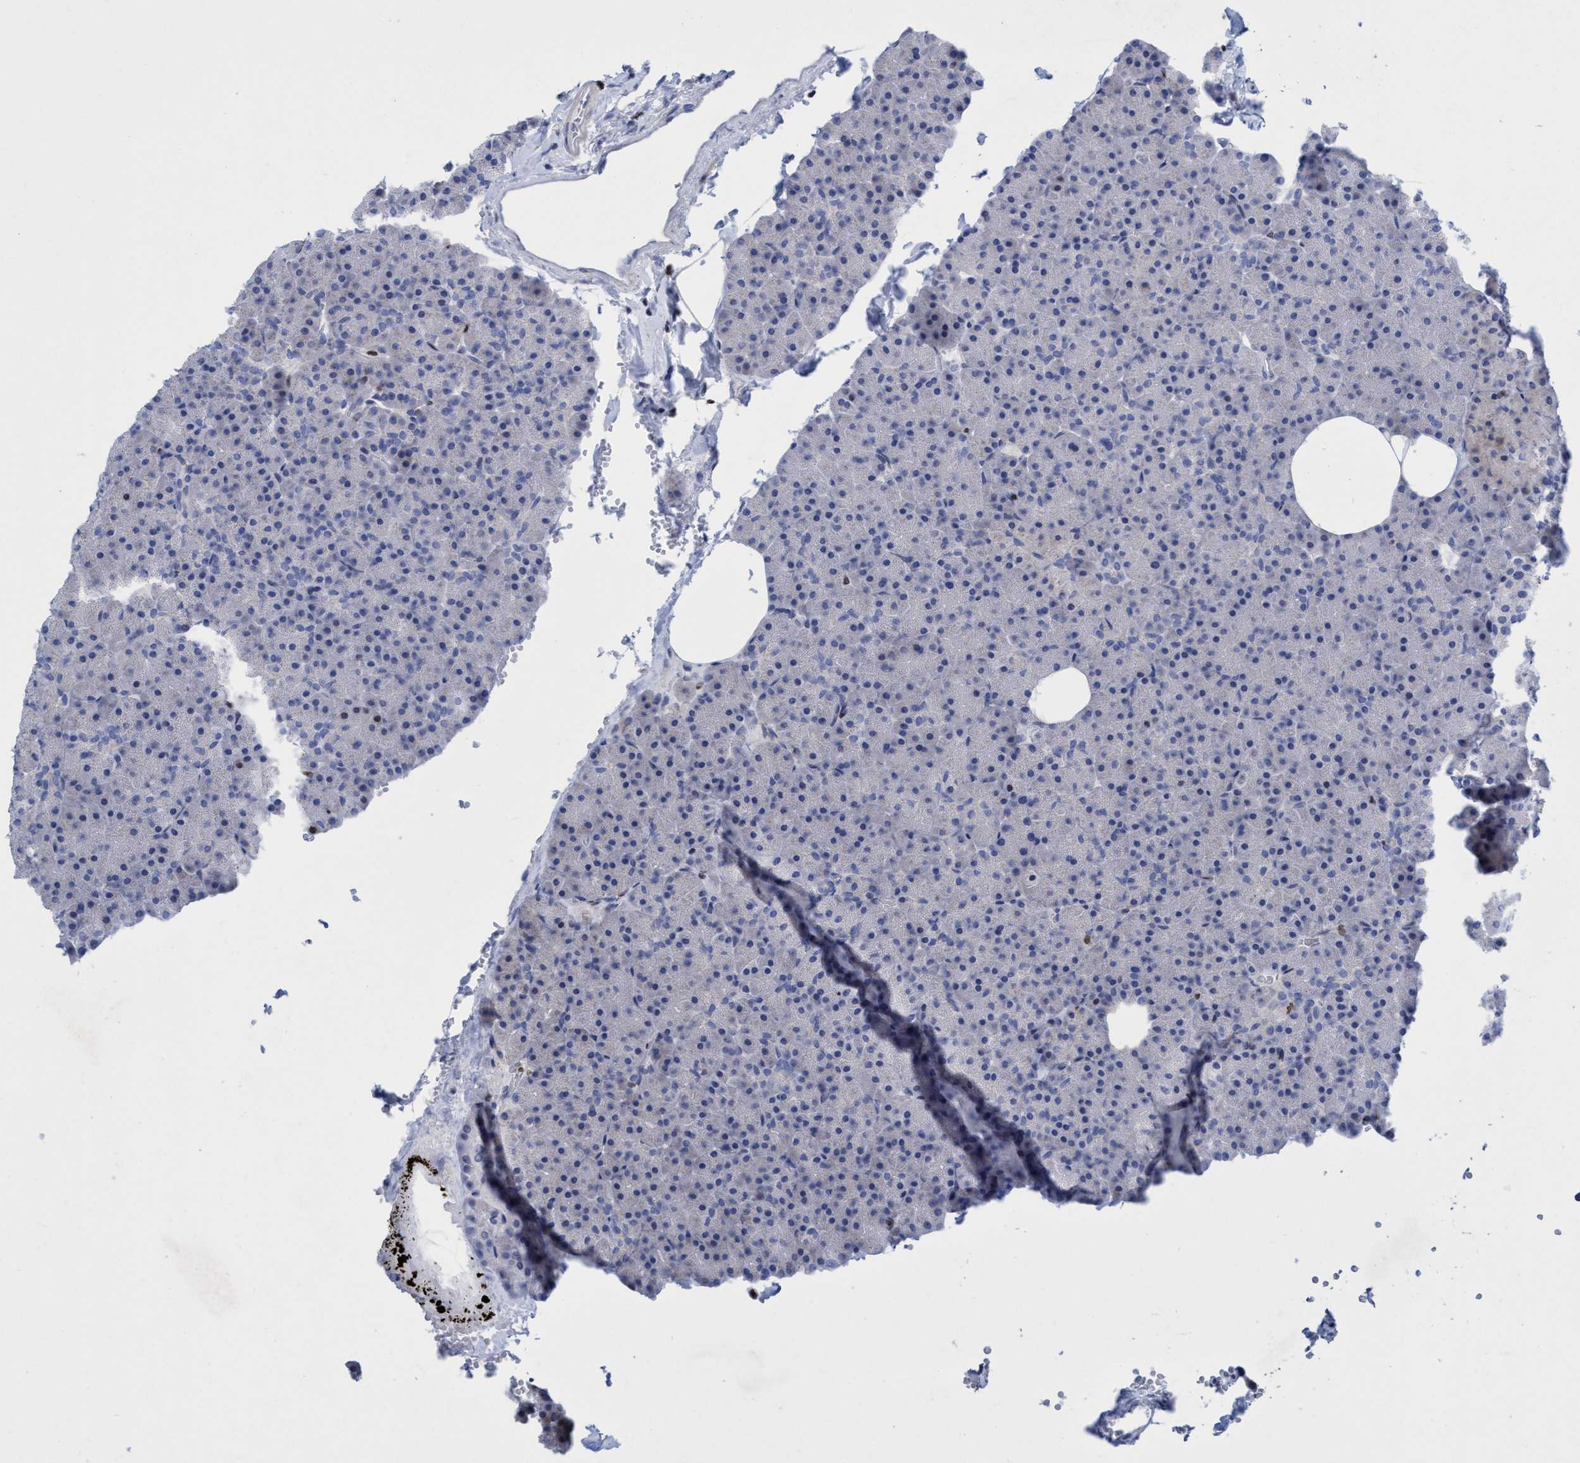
{"staining": {"intensity": "negative", "quantity": "none", "location": "none"}, "tissue": "pancreas", "cell_type": "Exocrine glandular cells", "image_type": "normal", "snomed": [{"axis": "morphology", "description": "Normal tissue, NOS"}, {"axis": "morphology", "description": "Carcinoid, malignant, NOS"}, {"axis": "topography", "description": "Pancreas"}], "caption": "Immunohistochemical staining of normal pancreas displays no significant positivity in exocrine glandular cells. (DAB (3,3'-diaminobenzidine) immunohistochemistry visualized using brightfield microscopy, high magnification).", "gene": "CBX2", "patient": {"sex": "female", "age": 35}}